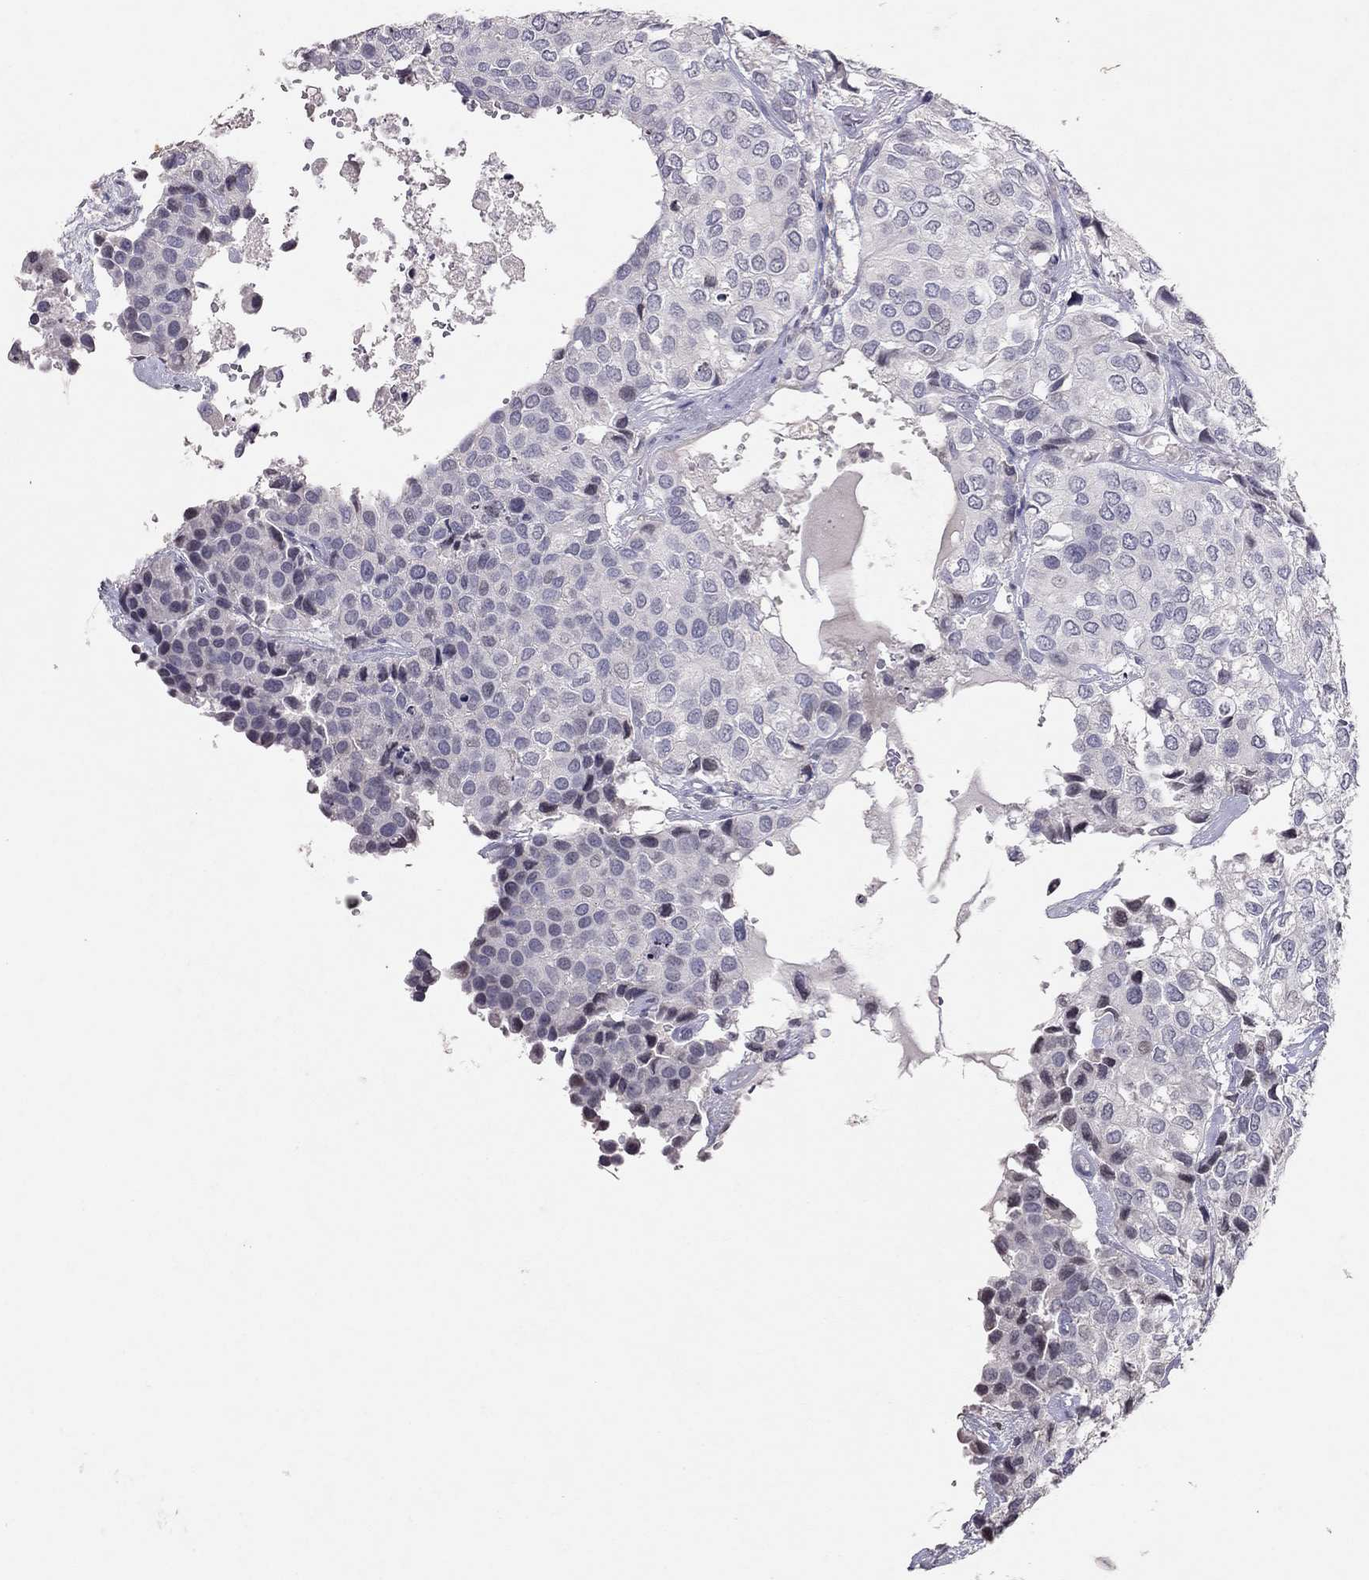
{"staining": {"intensity": "negative", "quantity": "none", "location": "none"}, "tissue": "urothelial cancer", "cell_type": "Tumor cells", "image_type": "cancer", "snomed": [{"axis": "morphology", "description": "Urothelial carcinoma, High grade"}, {"axis": "topography", "description": "Urinary bladder"}], "caption": "DAB (3,3'-diaminobenzidine) immunohistochemical staining of human urothelial carcinoma (high-grade) displays no significant staining in tumor cells.", "gene": "TSHB", "patient": {"sex": "male", "age": 73}}